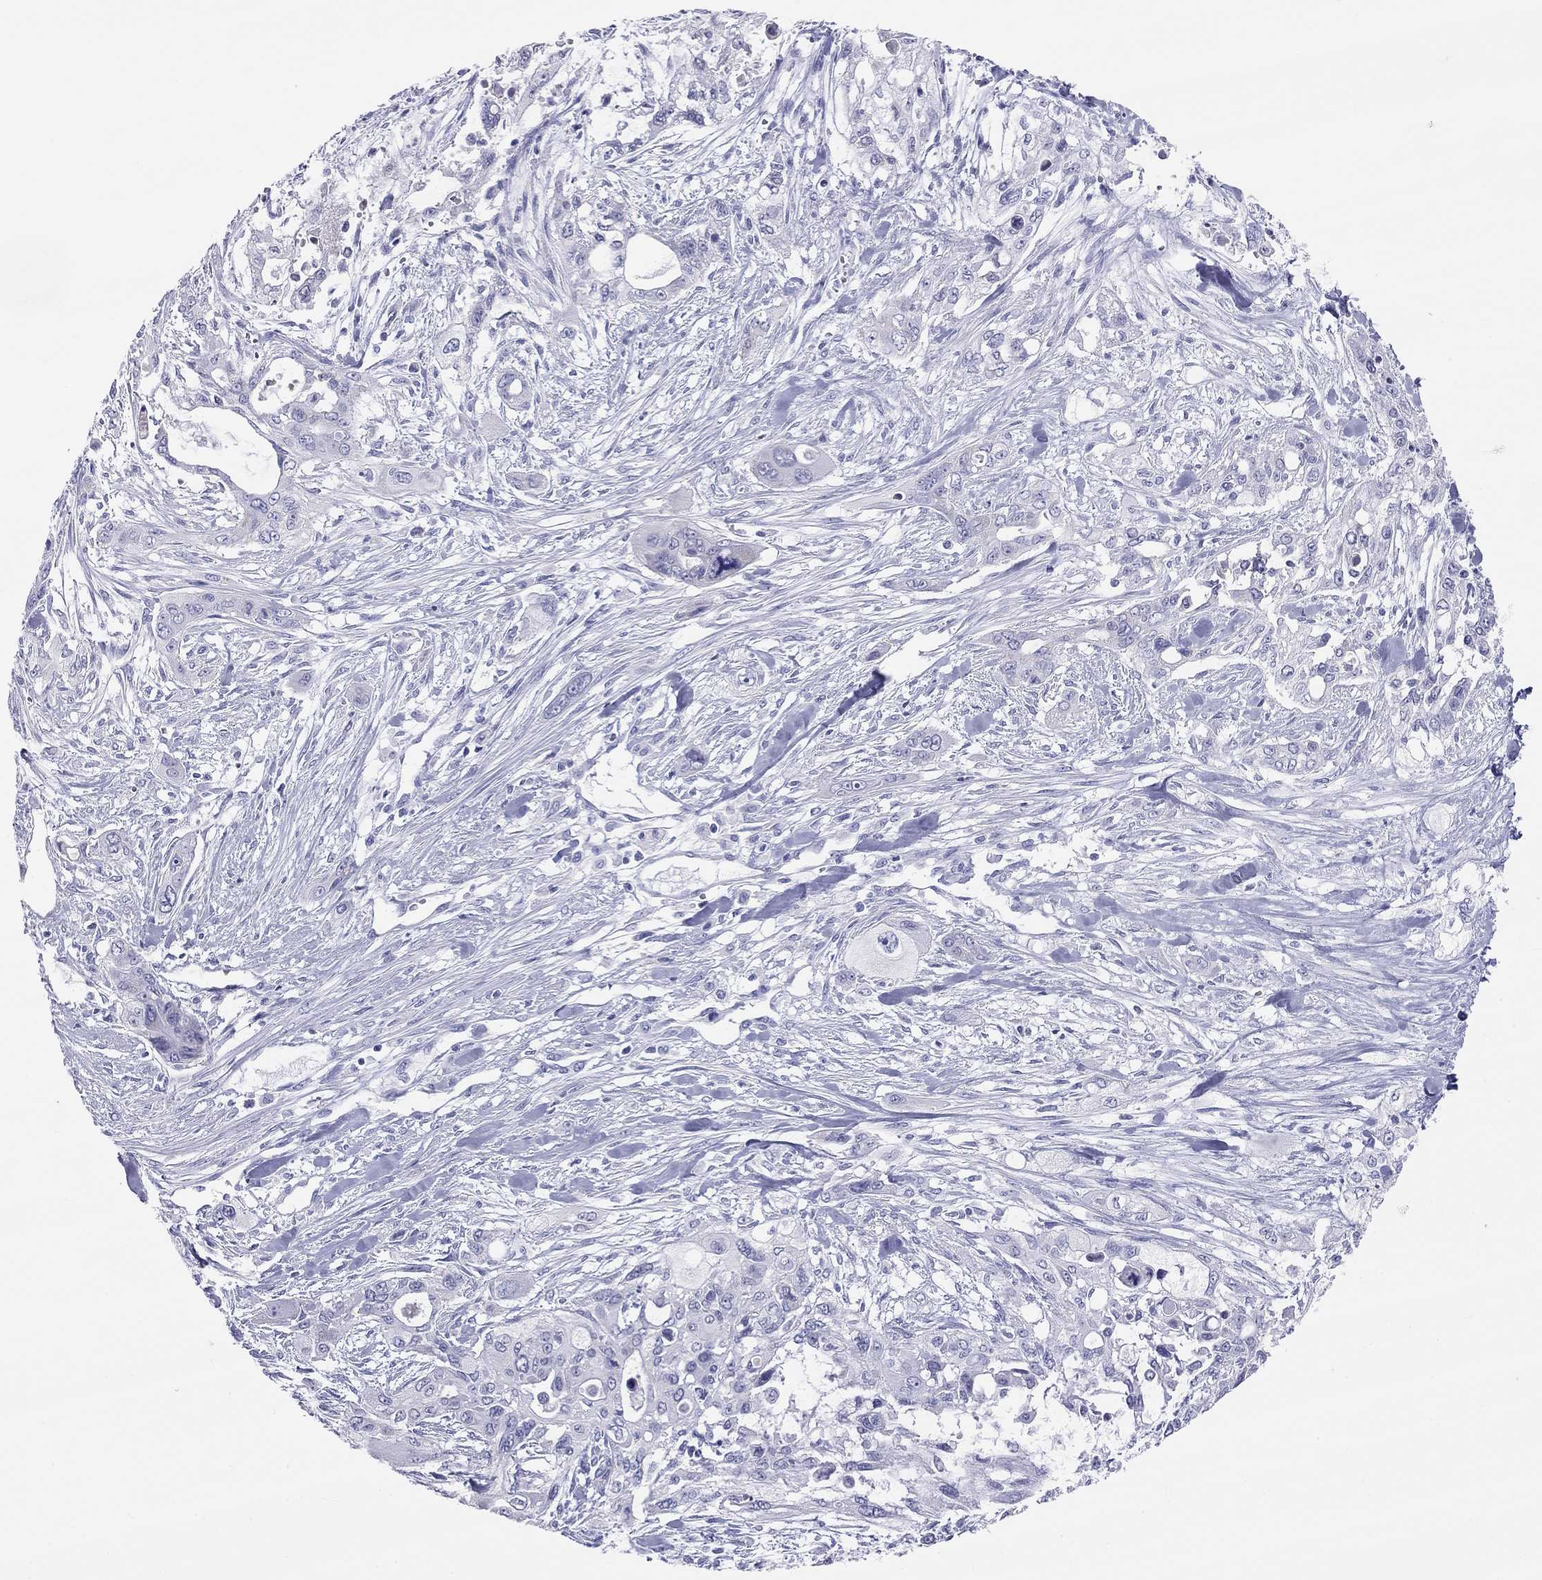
{"staining": {"intensity": "negative", "quantity": "none", "location": "none"}, "tissue": "pancreatic cancer", "cell_type": "Tumor cells", "image_type": "cancer", "snomed": [{"axis": "morphology", "description": "Adenocarcinoma, NOS"}, {"axis": "topography", "description": "Pancreas"}], "caption": "There is no significant expression in tumor cells of pancreatic adenocarcinoma.", "gene": "DPY19L2", "patient": {"sex": "male", "age": 47}}